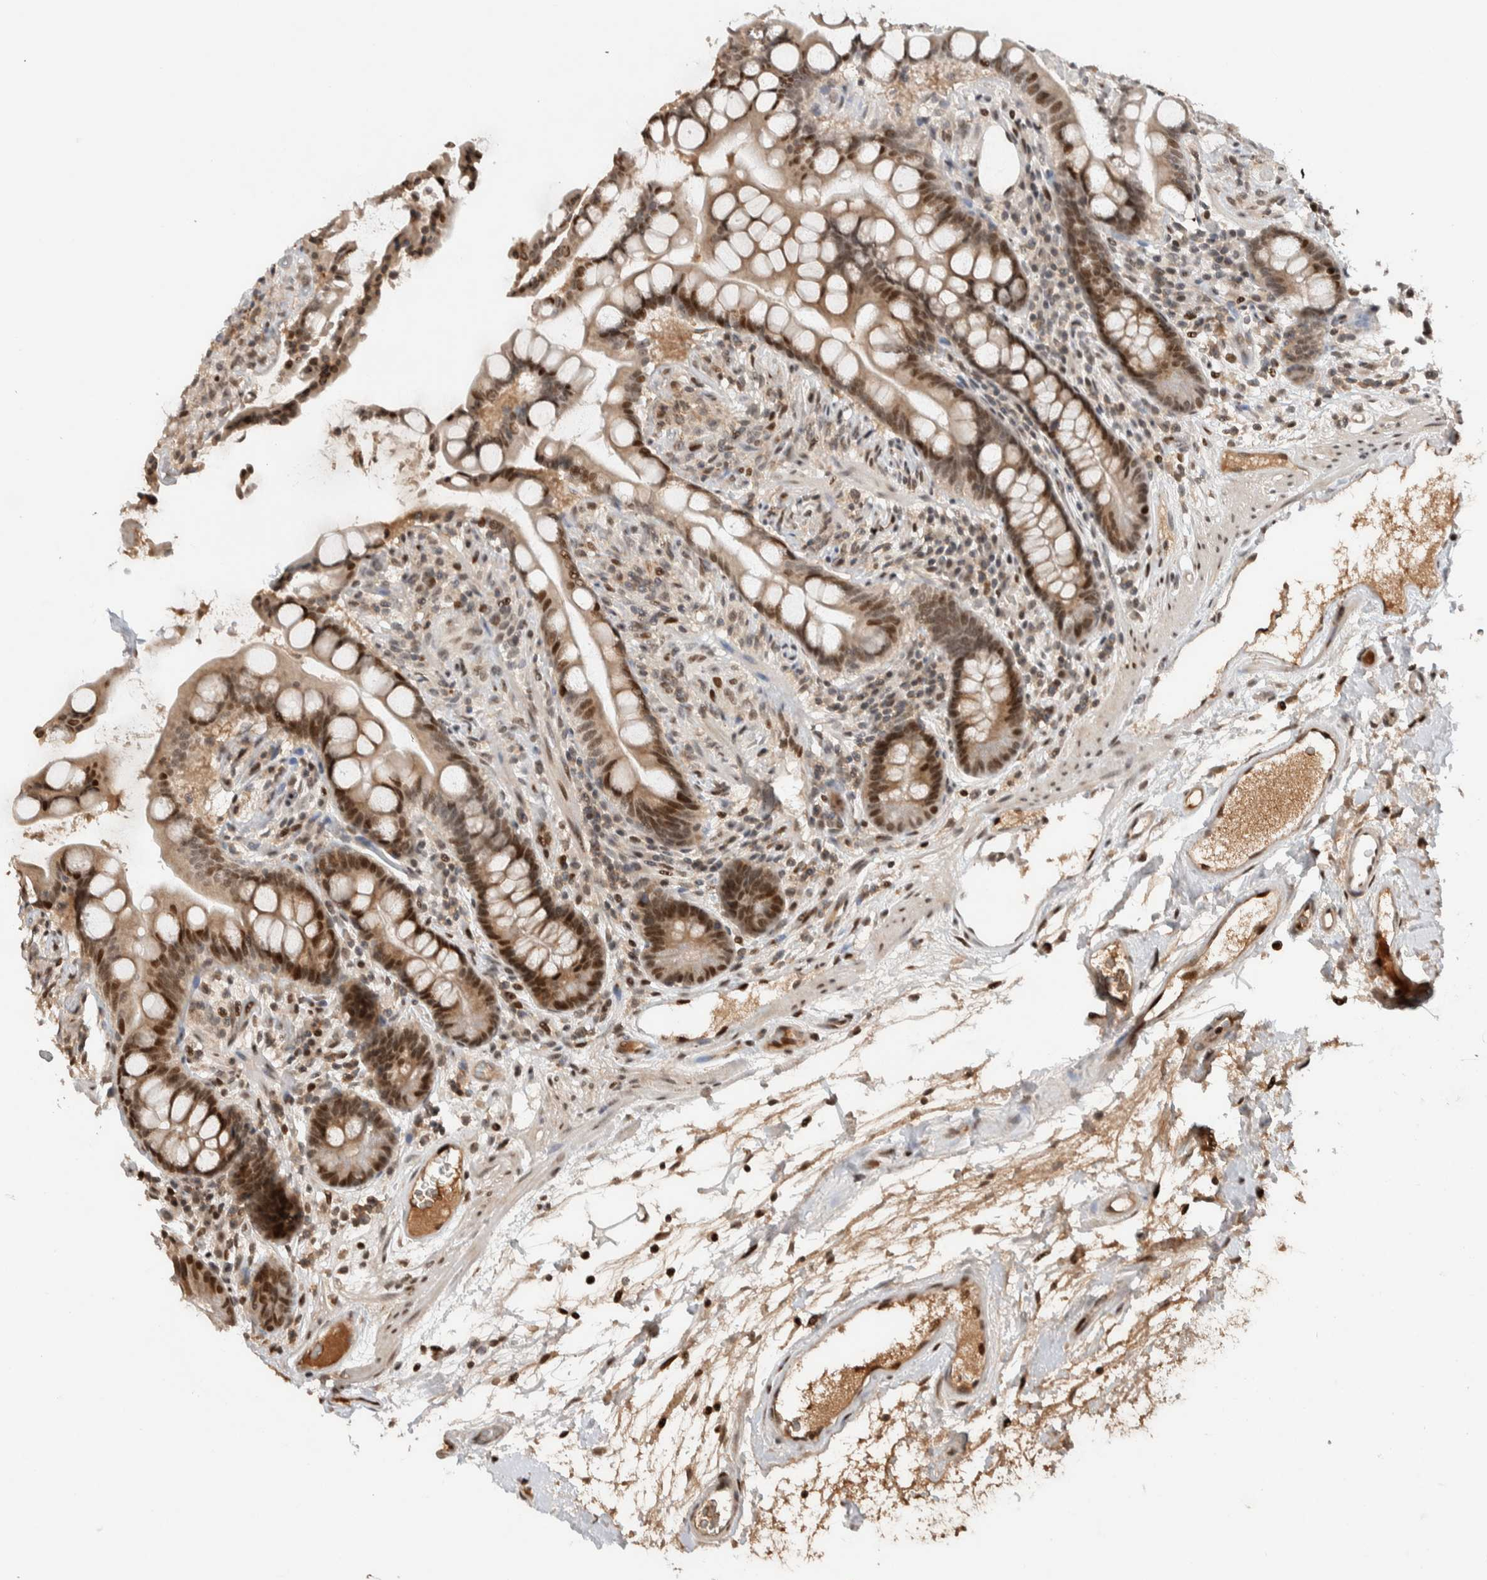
{"staining": {"intensity": "strong", "quantity": ">75%", "location": "nuclear"}, "tissue": "colon", "cell_type": "Endothelial cells", "image_type": "normal", "snomed": [{"axis": "morphology", "description": "Normal tissue, NOS"}, {"axis": "topography", "description": "Colon"}], "caption": "Strong nuclear protein positivity is appreciated in about >75% of endothelial cells in colon. (Brightfield microscopy of DAB IHC at high magnification).", "gene": "ZNF521", "patient": {"sex": "male", "age": 73}}